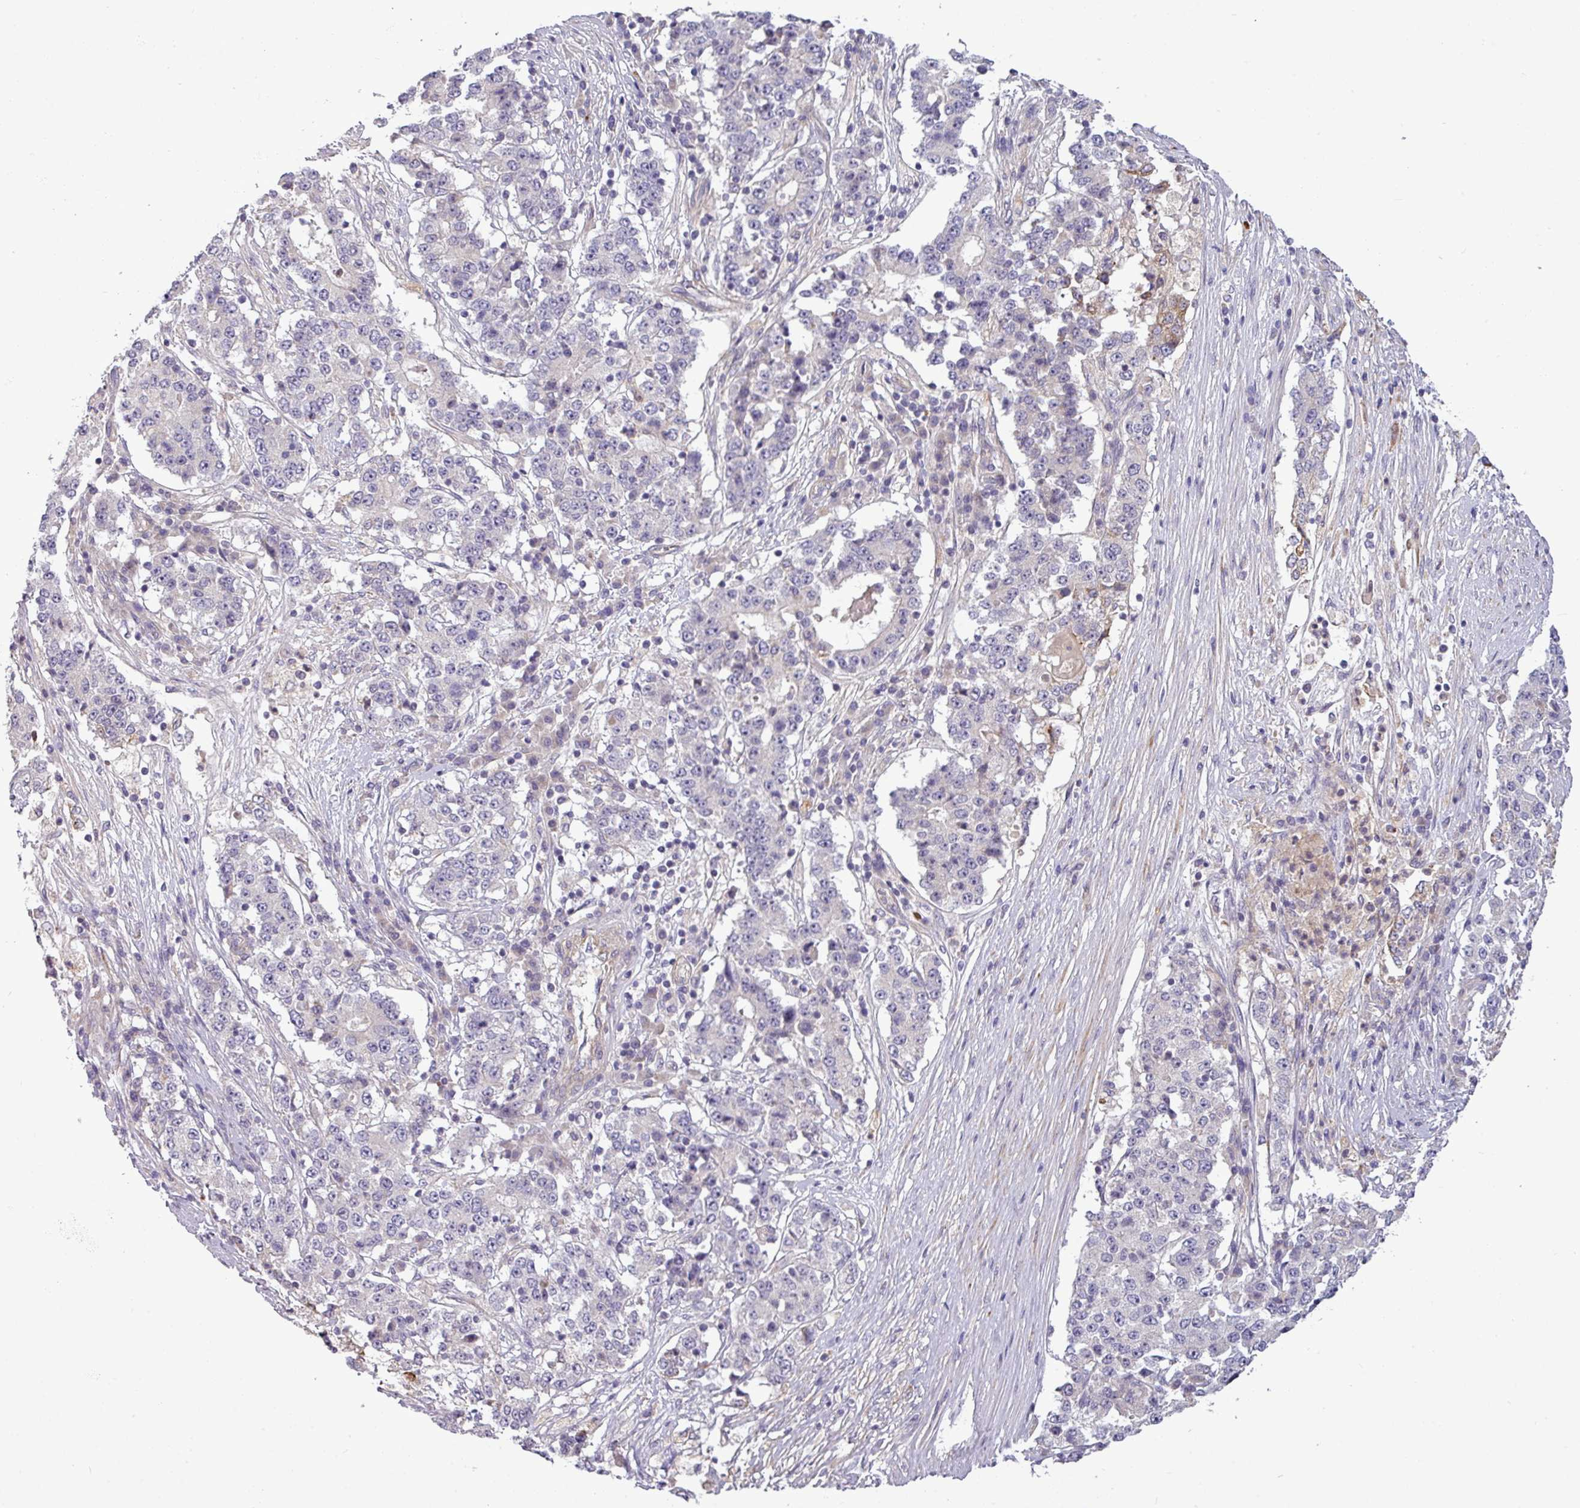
{"staining": {"intensity": "negative", "quantity": "none", "location": "none"}, "tissue": "stomach cancer", "cell_type": "Tumor cells", "image_type": "cancer", "snomed": [{"axis": "morphology", "description": "Adenocarcinoma, NOS"}, {"axis": "topography", "description": "Stomach"}], "caption": "This is a photomicrograph of immunohistochemistry (IHC) staining of stomach adenocarcinoma, which shows no staining in tumor cells.", "gene": "ZNF35", "patient": {"sex": "male", "age": 59}}